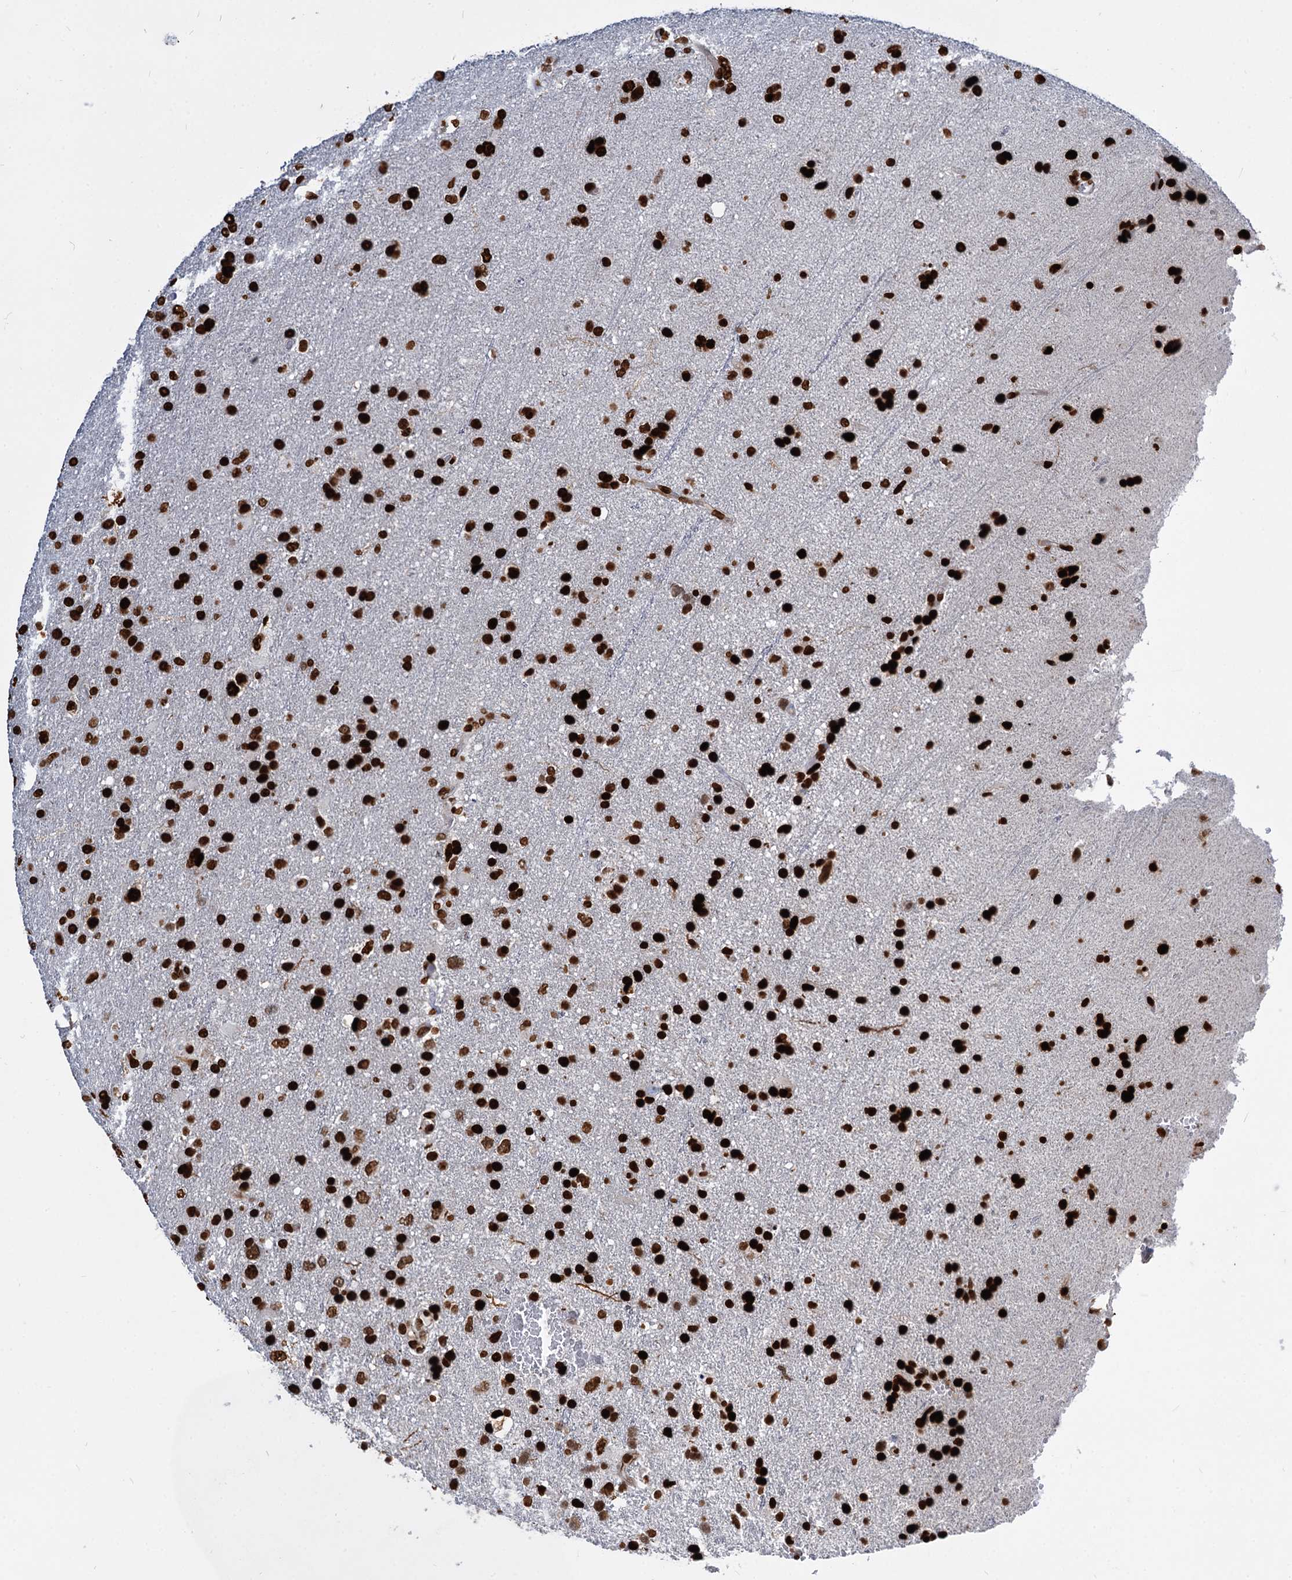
{"staining": {"intensity": "strong", "quantity": ">75%", "location": "nuclear"}, "tissue": "glioma", "cell_type": "Tumor cells", "image_type": "cancer", "snomed": [{"axis": "morphology", "description": "Glioma, malignant, High grade"}, {"axis": "topography", "description": "Brain"}], "caption": "Glioma stained with IHC shows strong nuclear expression in approximately >75% of tumor cells.", "gene": "MECP2", "patient": {"sex": "male", "age": 61}}